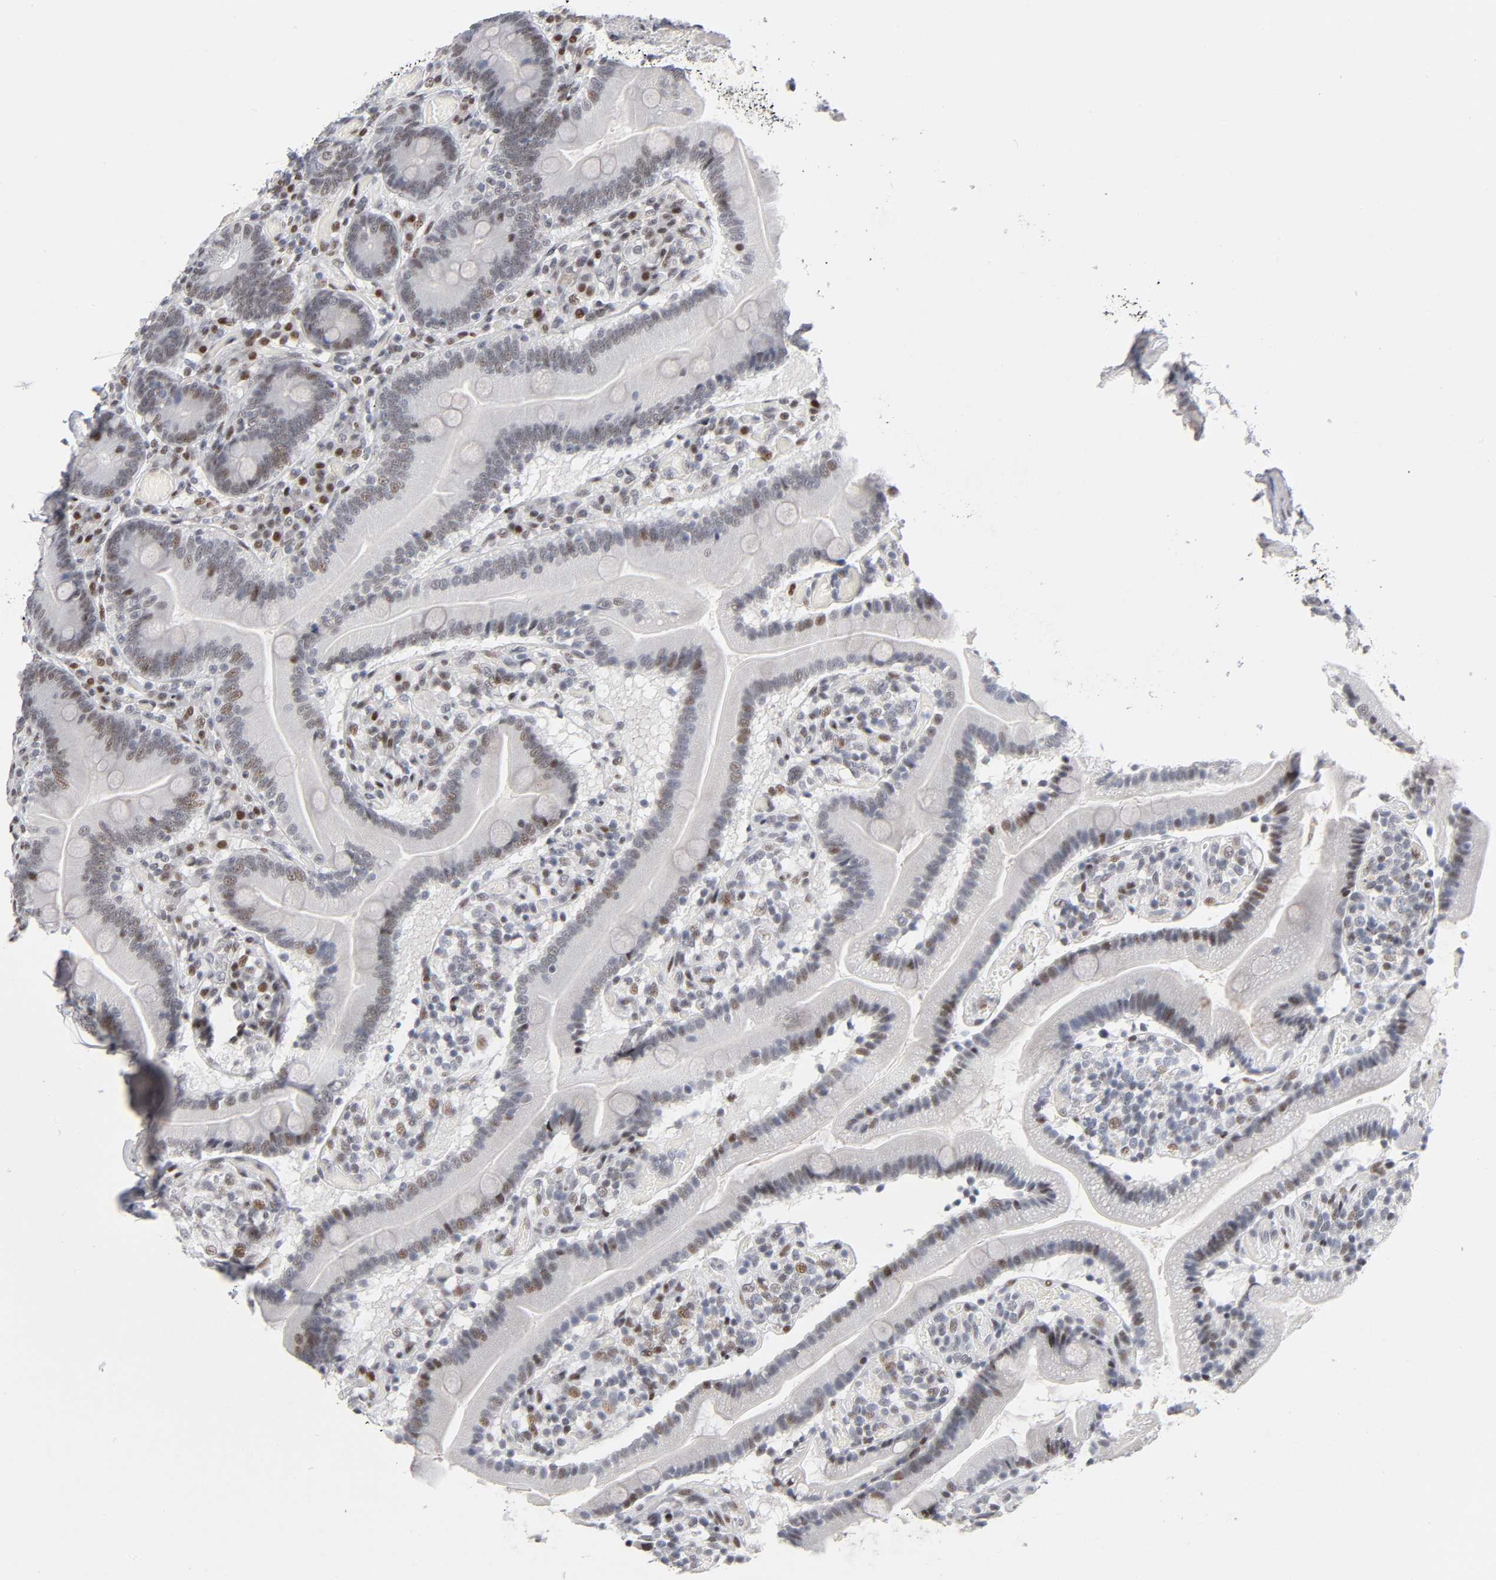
{"staining": {"intensity": "moderate", "quantity": ">75%", "location": "nuclear"}, "tissue": "duodenum", "cell_type": "Glandular cells", "image_type": "normal", "snomed": [{"axis": "morphology", "description": "Normal tissue, NOS"}, {"axis": "topography", "description": "Duodenum"}], "caption": "The micrograph reveals immunohistochemical staining of benign duodenum. There is moderate nuclear expression is present in approximately >75% of glandular cells.", "gene": "SP3", "patient": {"sex": "male", "age": 66}}